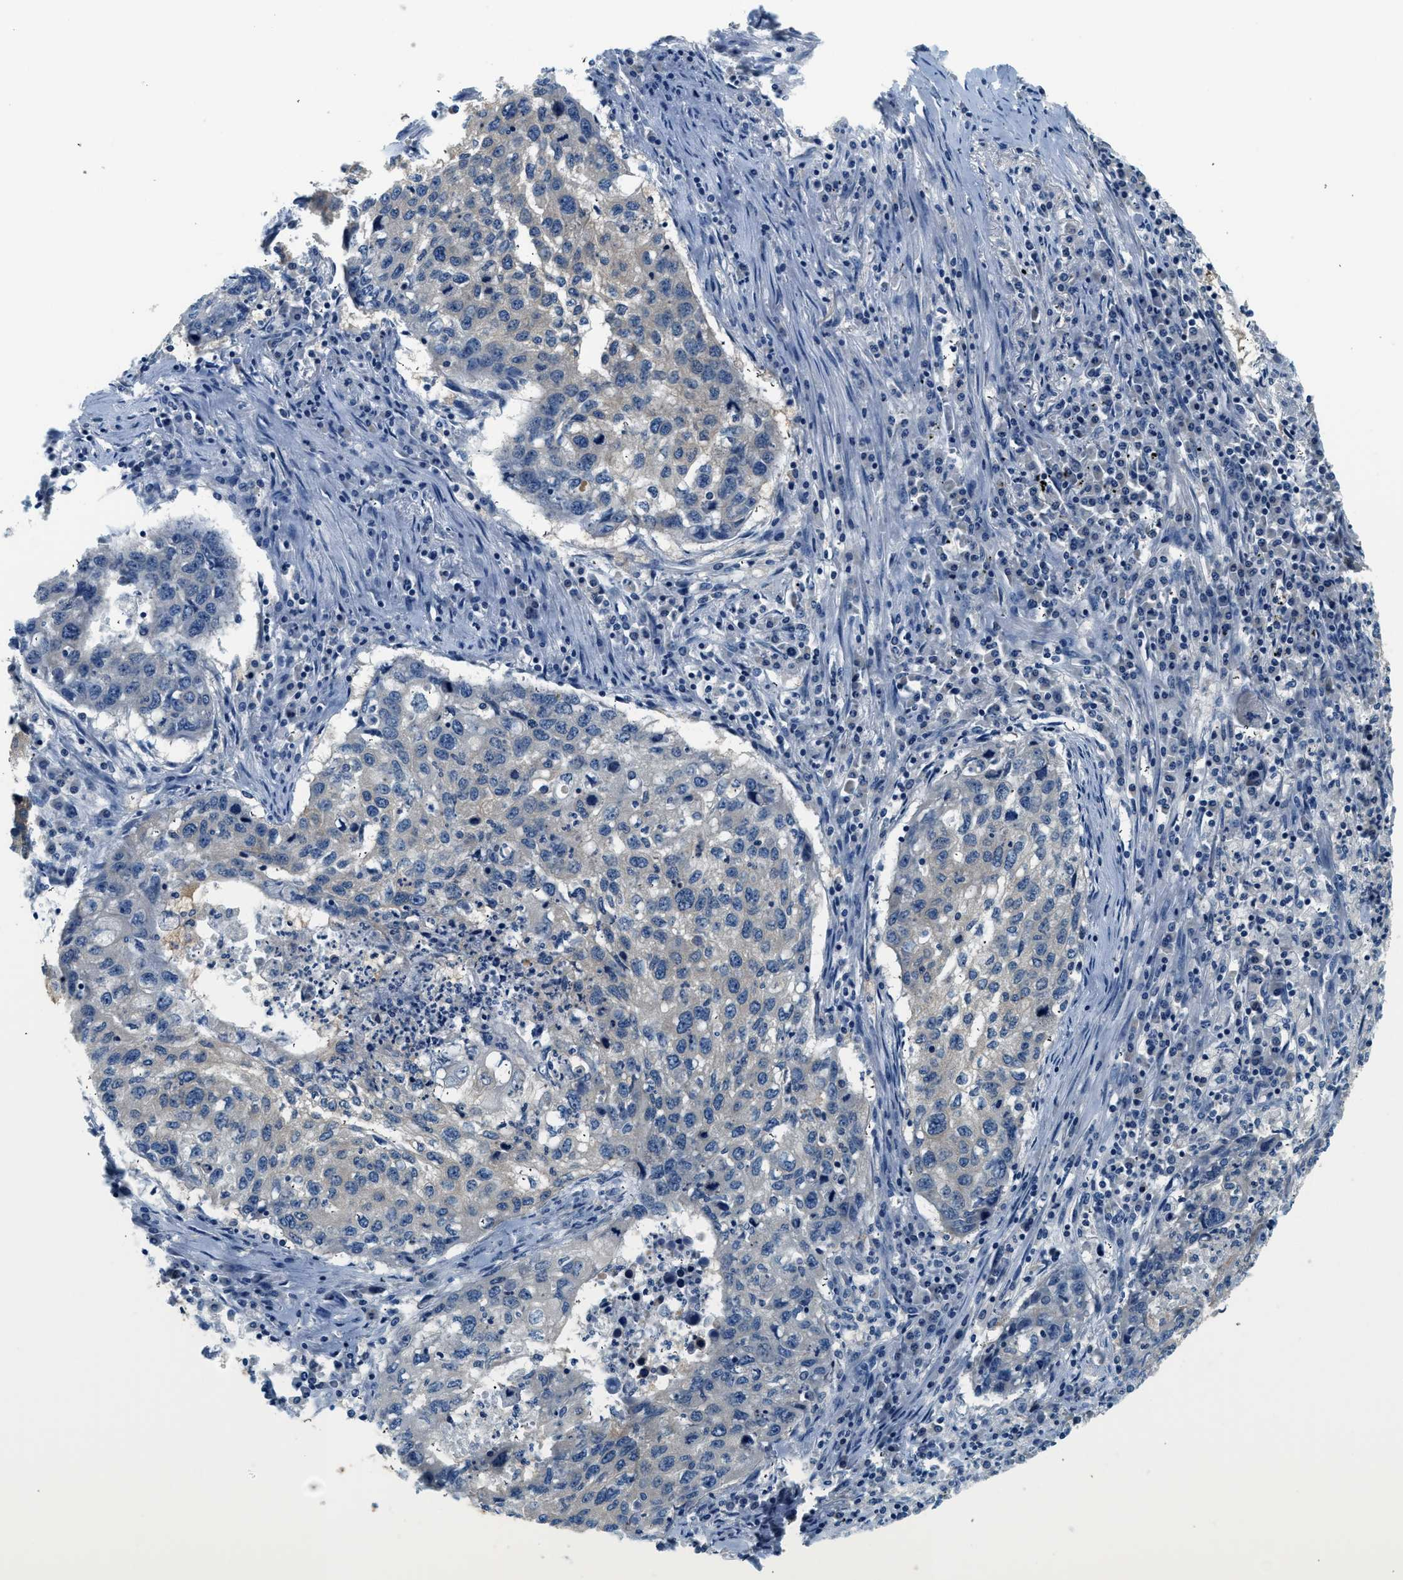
{"staining": {"intensity": "negative", "quantity": "none", "location": "none"}, "tissue": "lung cancer", "cell_type": "Tumor cells", "image_type": "cancer", "snomed": [{"axis": "morphology", "description": "Squamous cell carcinoma, NOS"}, {"axis": "topography", "description": "Lung"}], "caption": "Immunohistochemistry (IHC) photomicrograph of lung cancer (squamous cell carcinoma) stained for a protein (brown), which shows no expression in tumor cells.", "gene": "SLC35E1", "patient": {"sex": "female", "age": 63}}